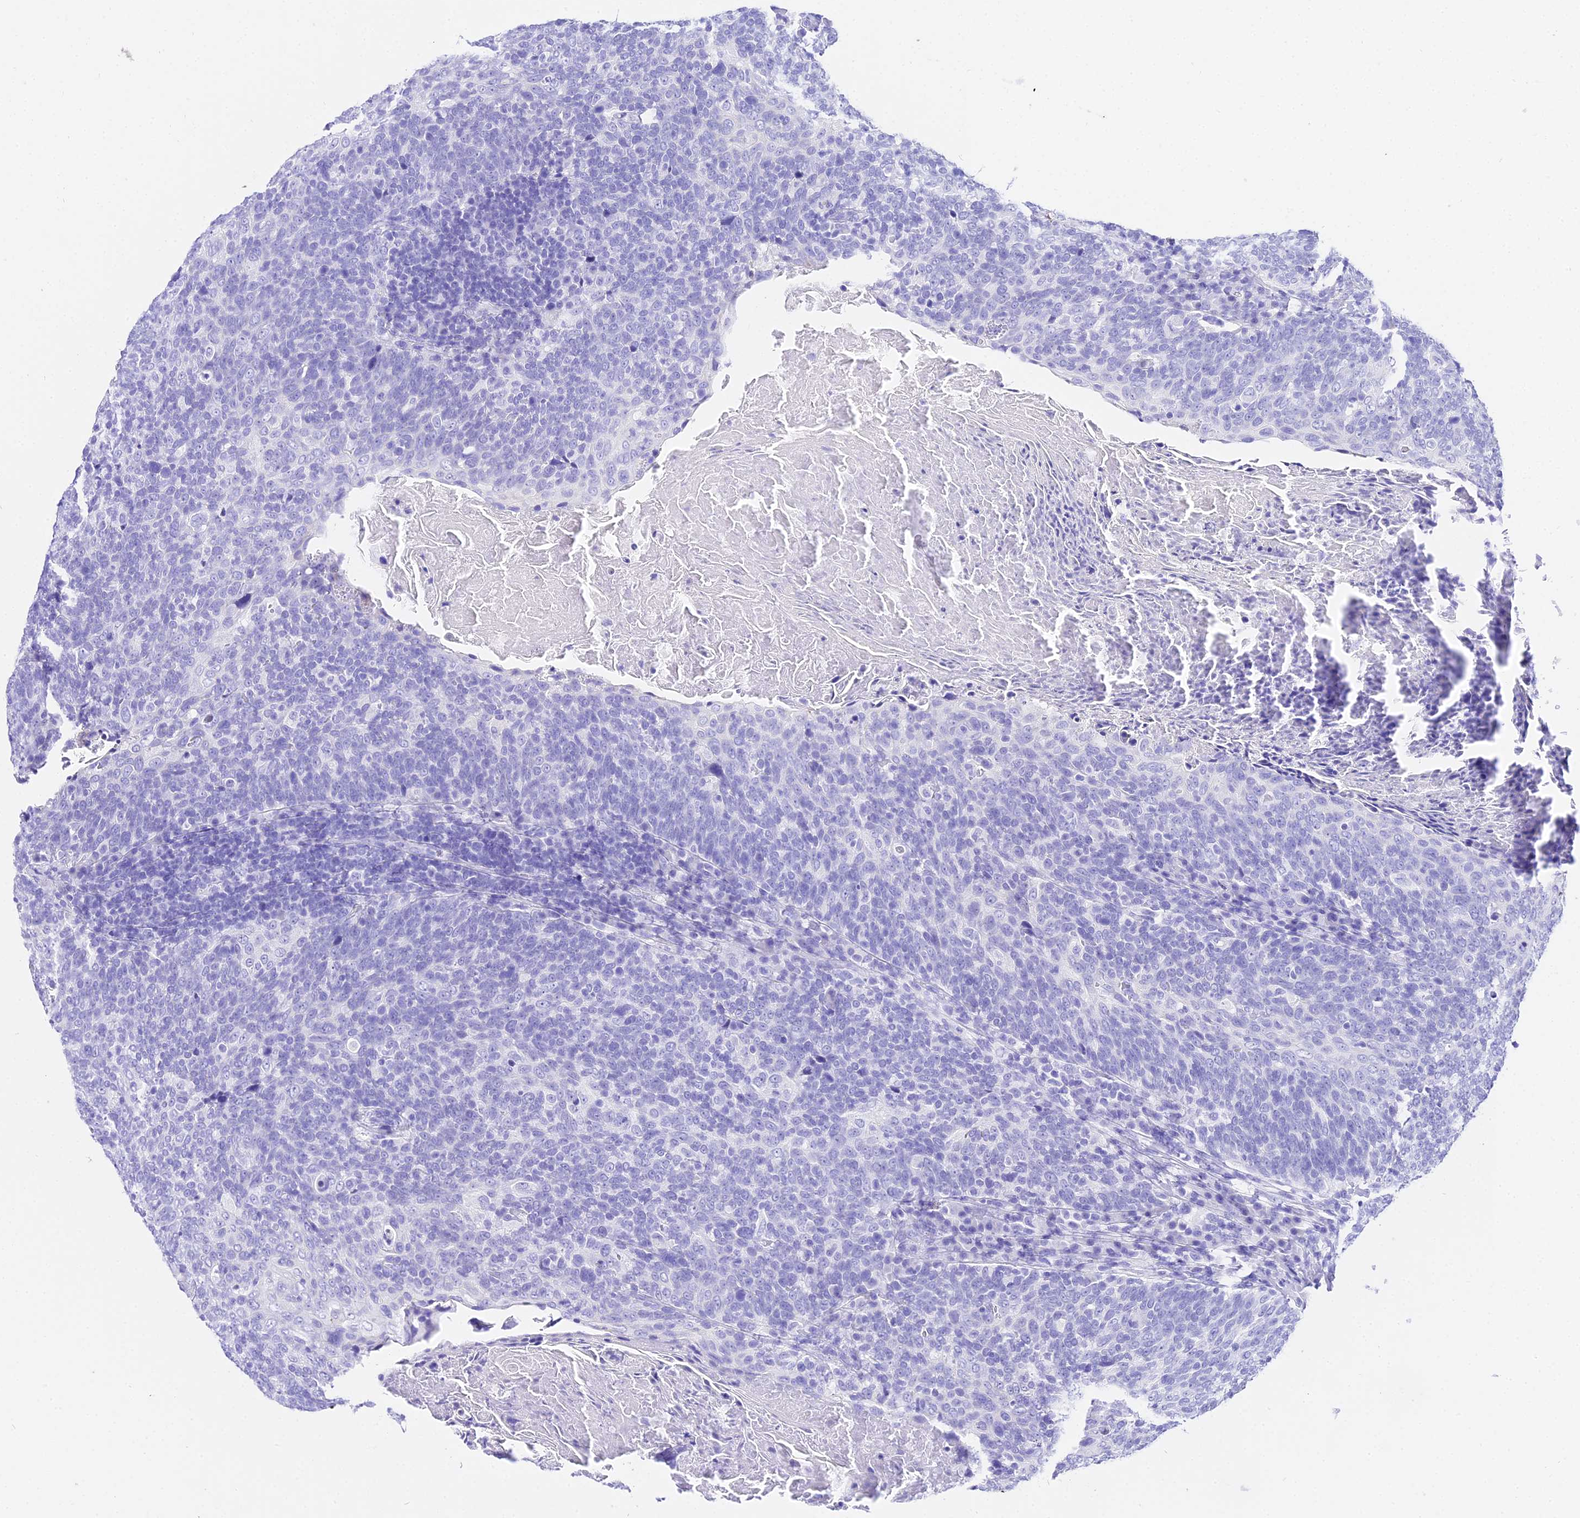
{"staining": {"intensity": "negative", "quantity": "none", "location": "none"}, "tissue": "head and neck cancer", "cell_type": "Tumor cells", "image_type": "cancer", "snomed": [{"axis": "morphology", "description": "Squamous cell carcinoma, NOS"}, {"axis": "morphology", "description": "Squamous cell carcinoma, metastatic, NOS"}, {"axis": "topography", "description": "Lymph node"}, {"axis": "topography", "description": "Head-Neck"}], "caption": "There is no significant staining in tumor cells of head and neck cancer (squamous cell carcinoma).", "gene": "TRMT44", "patient": {"sex": "male", "age": 62}}